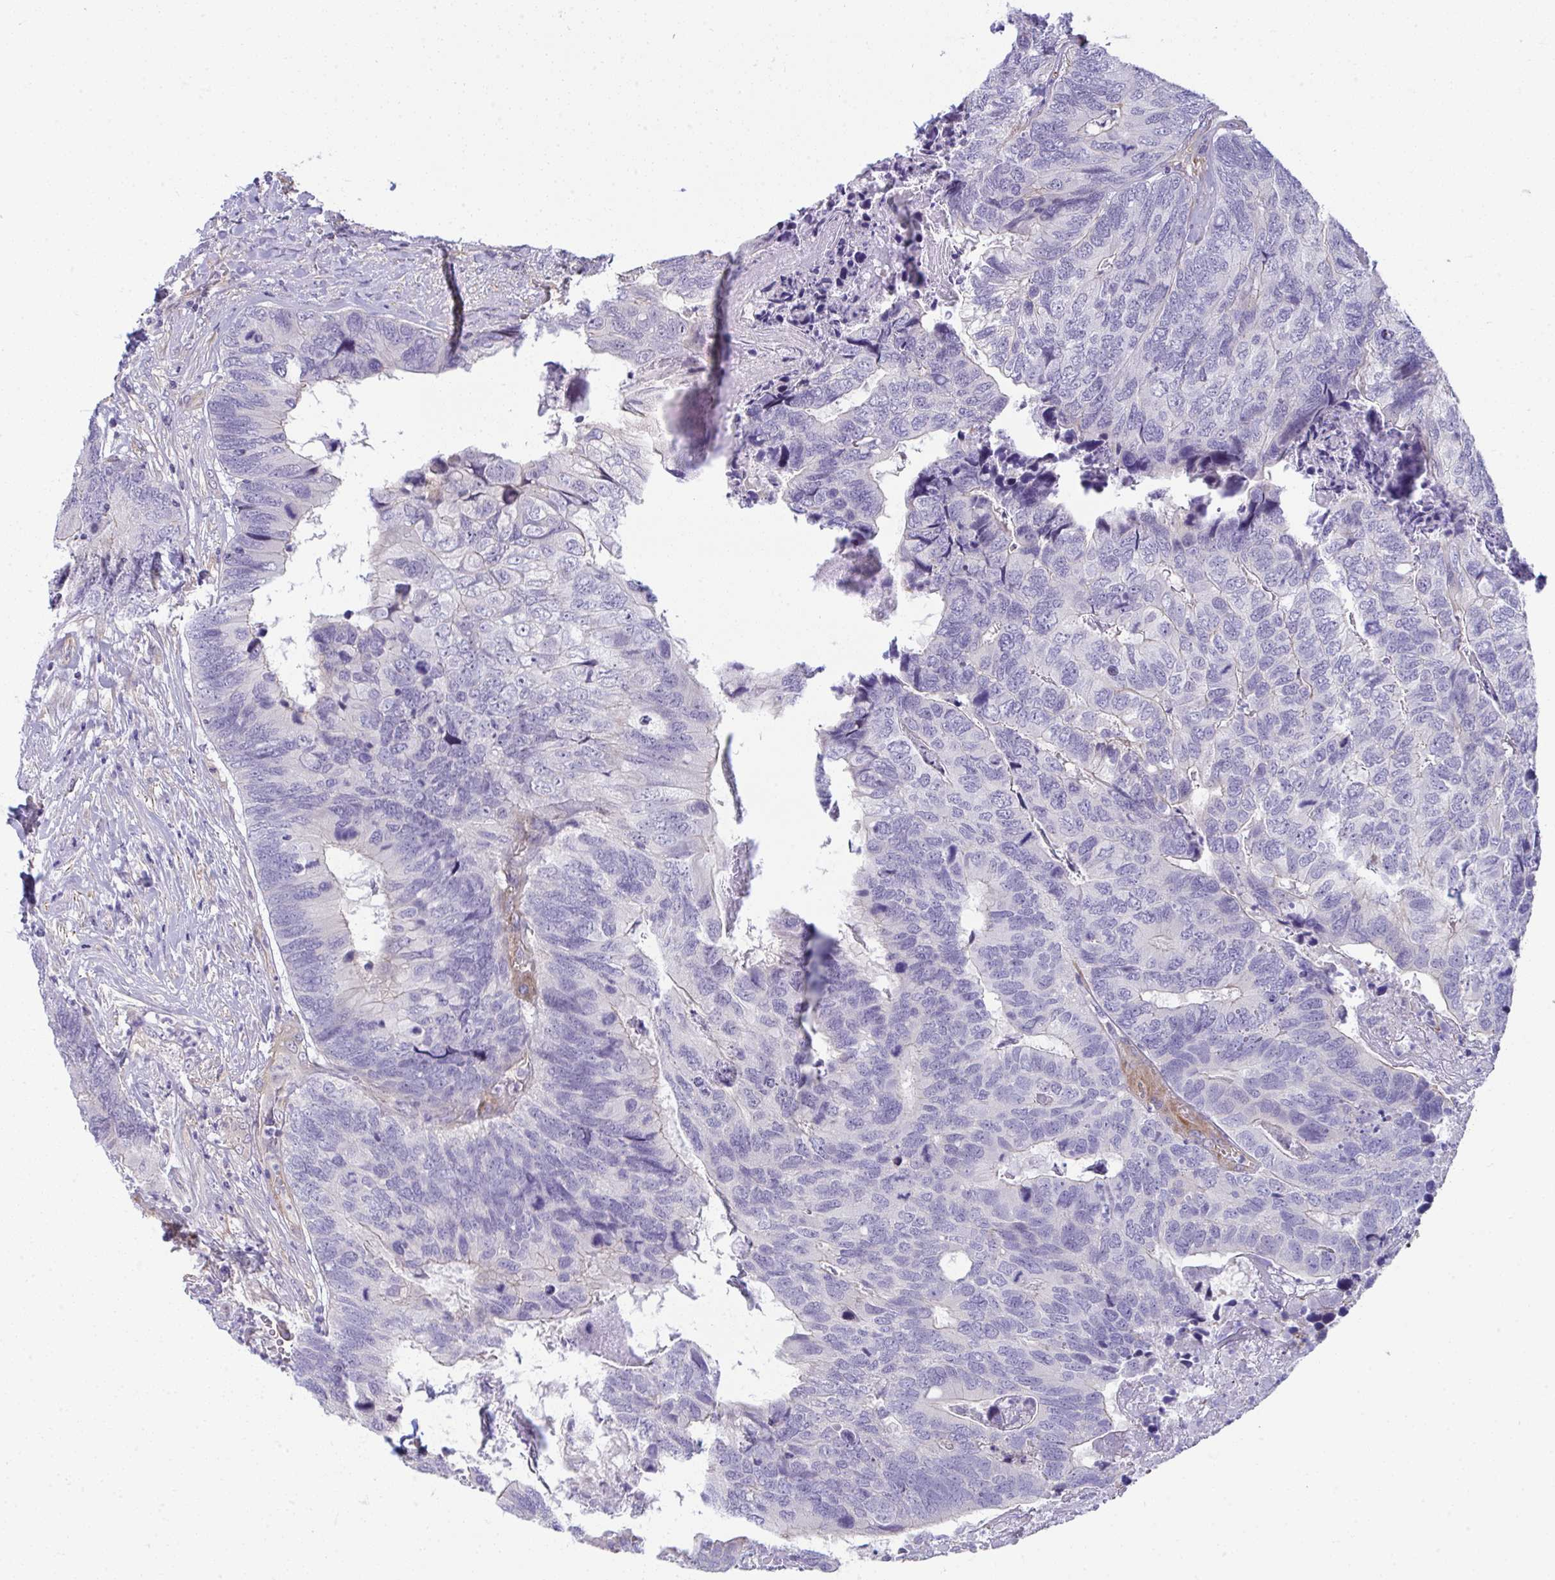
{"staining": {"intensity": "negative", "quantity": "none", "location": "none"}, "tissue": "breast cancer", "cell_type": "Tumor cells", "image_type": "cancer", "snomed": [{"axis": "morphology", "description": "Lobular carcinoma"}, {"axis": "topography", "description": "Breast"}], "caption": "This is an immunohistochemistry (IHC) image of breast lobular carcinoma. There is no staining in tumor cells.", "gene": "MYL12A", "patient": {"sex": "female", "age": 59}}